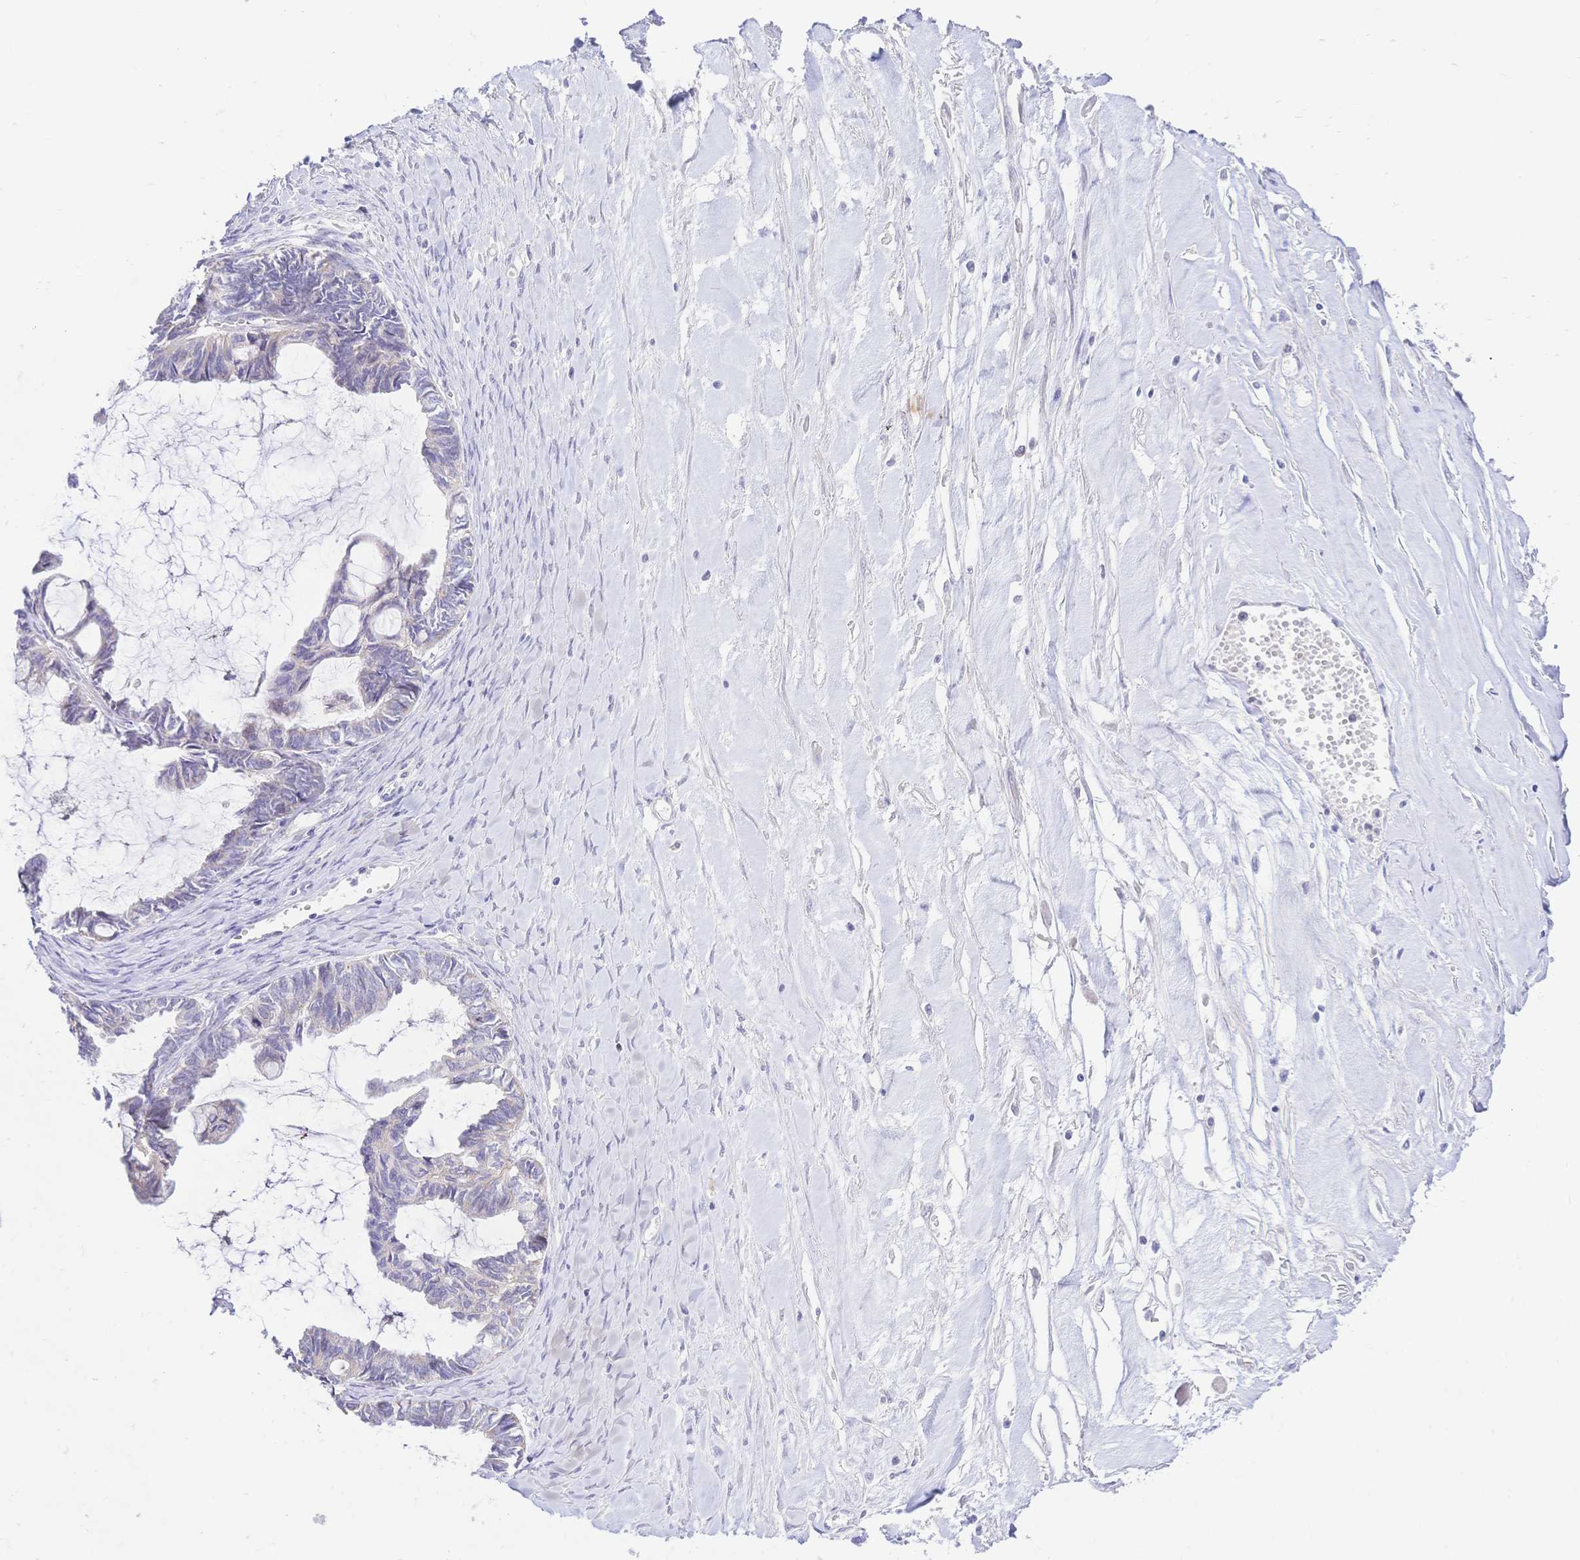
{"staining": {"intensity": "negative", "quantity": "none", "location": "none"}, "tissue": "ovarian cancer", "cell_type": "Tumor cells", "image_type": "cancer", "snomed": [{"axis": "morphology", "description": "Cystadenocarcinoma, mucinous, NOS"}, {"axis": "topography", "description": "Ovary"}], "caption": "Human ovarian mucinous cystadenocarcinoma stained for a protein using immunohistochemistry (IHC) reveals no expression in tumor cells.", "gene": "CLEC18B", "patient": {"sex": "female", "age": 61}}